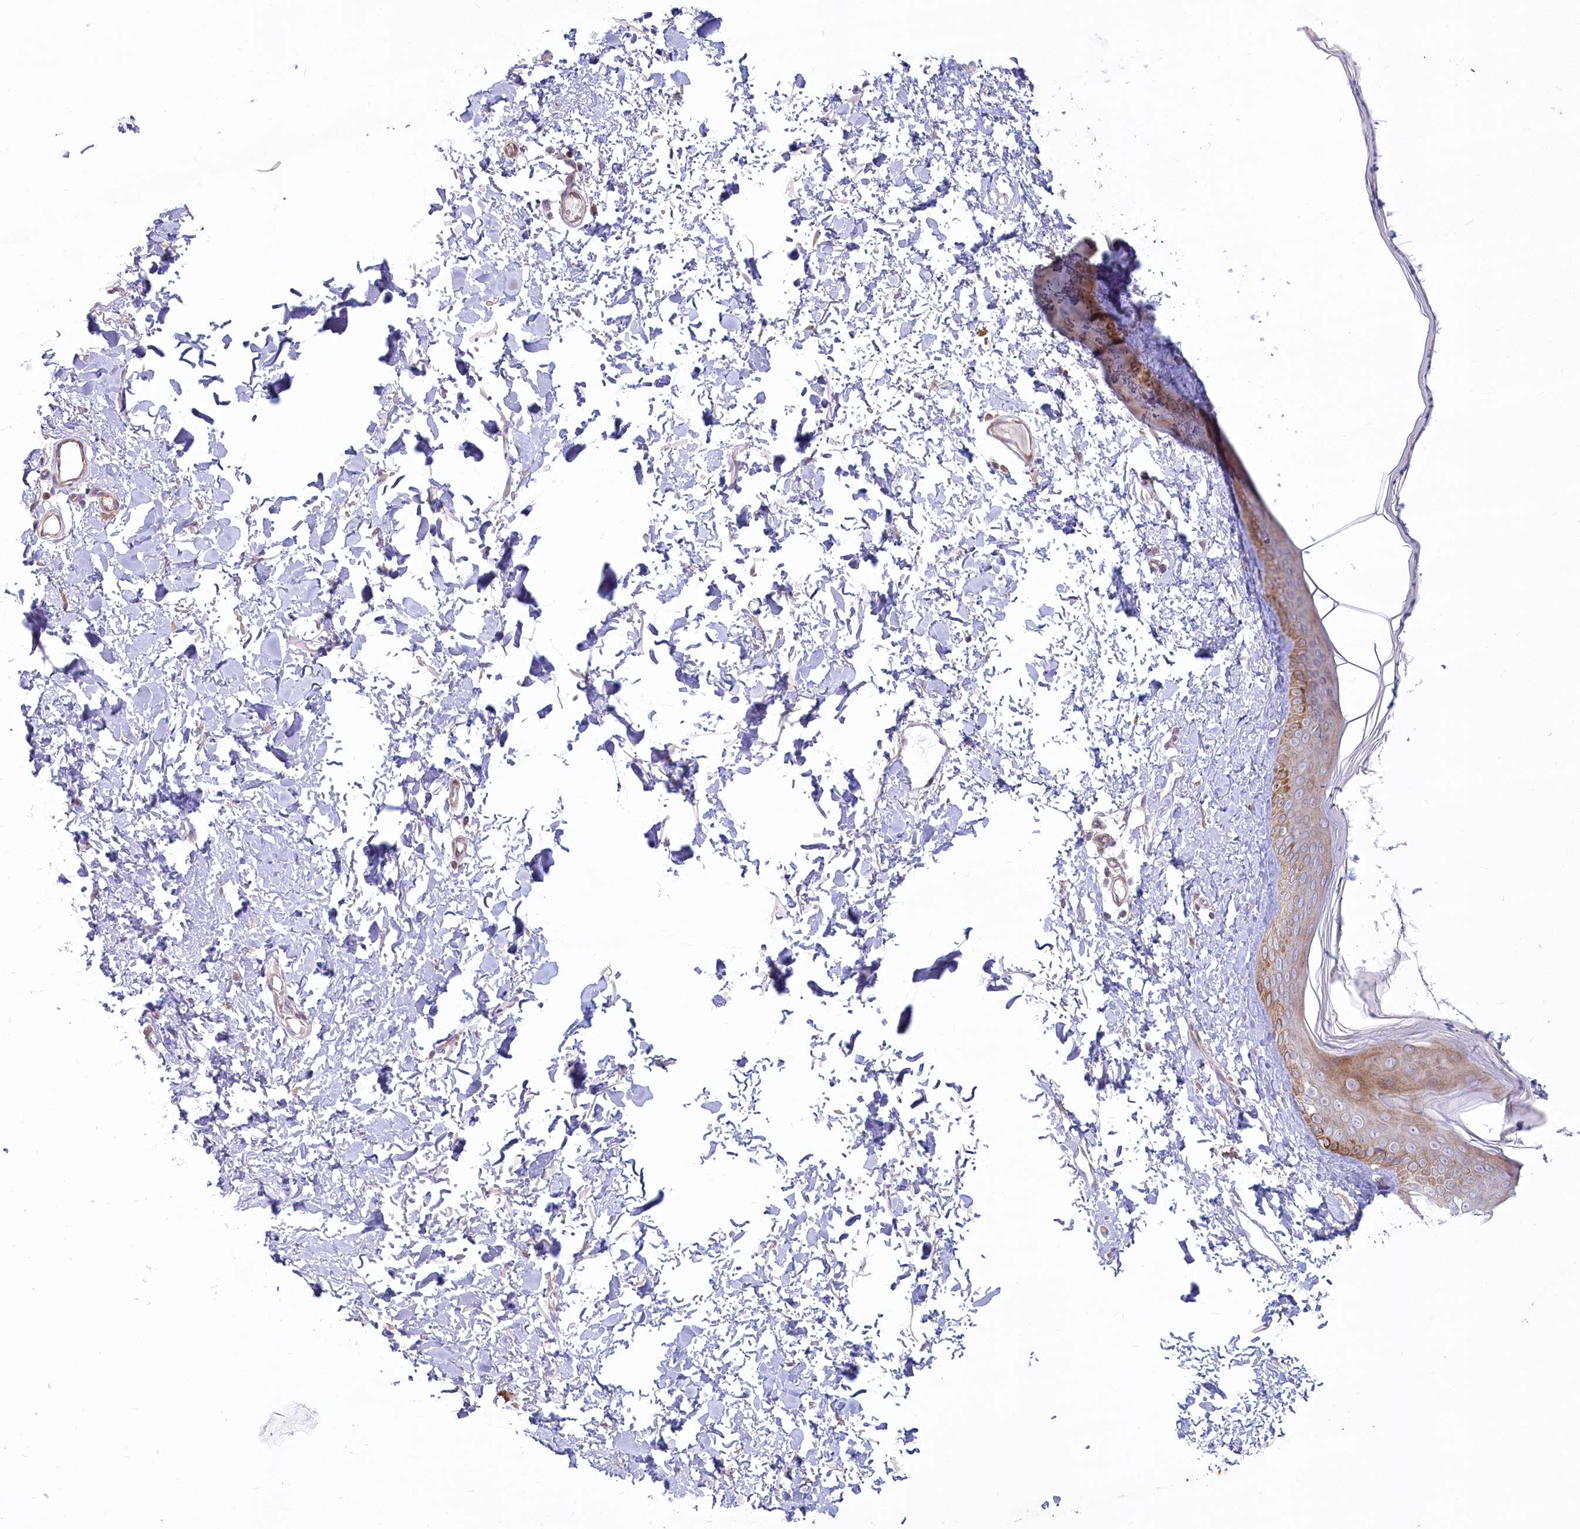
{"staining": {"intensity": "moderate", "quantity": ">75%", "location": "cytoplasmic/membranous"}, "tissue": "skin", "cell_type": "Fibroblasts", "image_type": "normal", "snomed": [{"axis": "morphology", "description": "Normal tissue, NOS"}, {"axis": "topography", "description": "Skin"}], "caption": "Protein staining shows moderate cytoplasmic/membranous expression in about >75% of fibroblasts in unremarkable skin. Using DAB (3,3'-diaminobenzidine) (brown) and hematoxylin (blue) stains, captured at high magnification using brightfield microscopy.", "gene": "MTG1", "patient": {"sex": "female", "age": 58}}